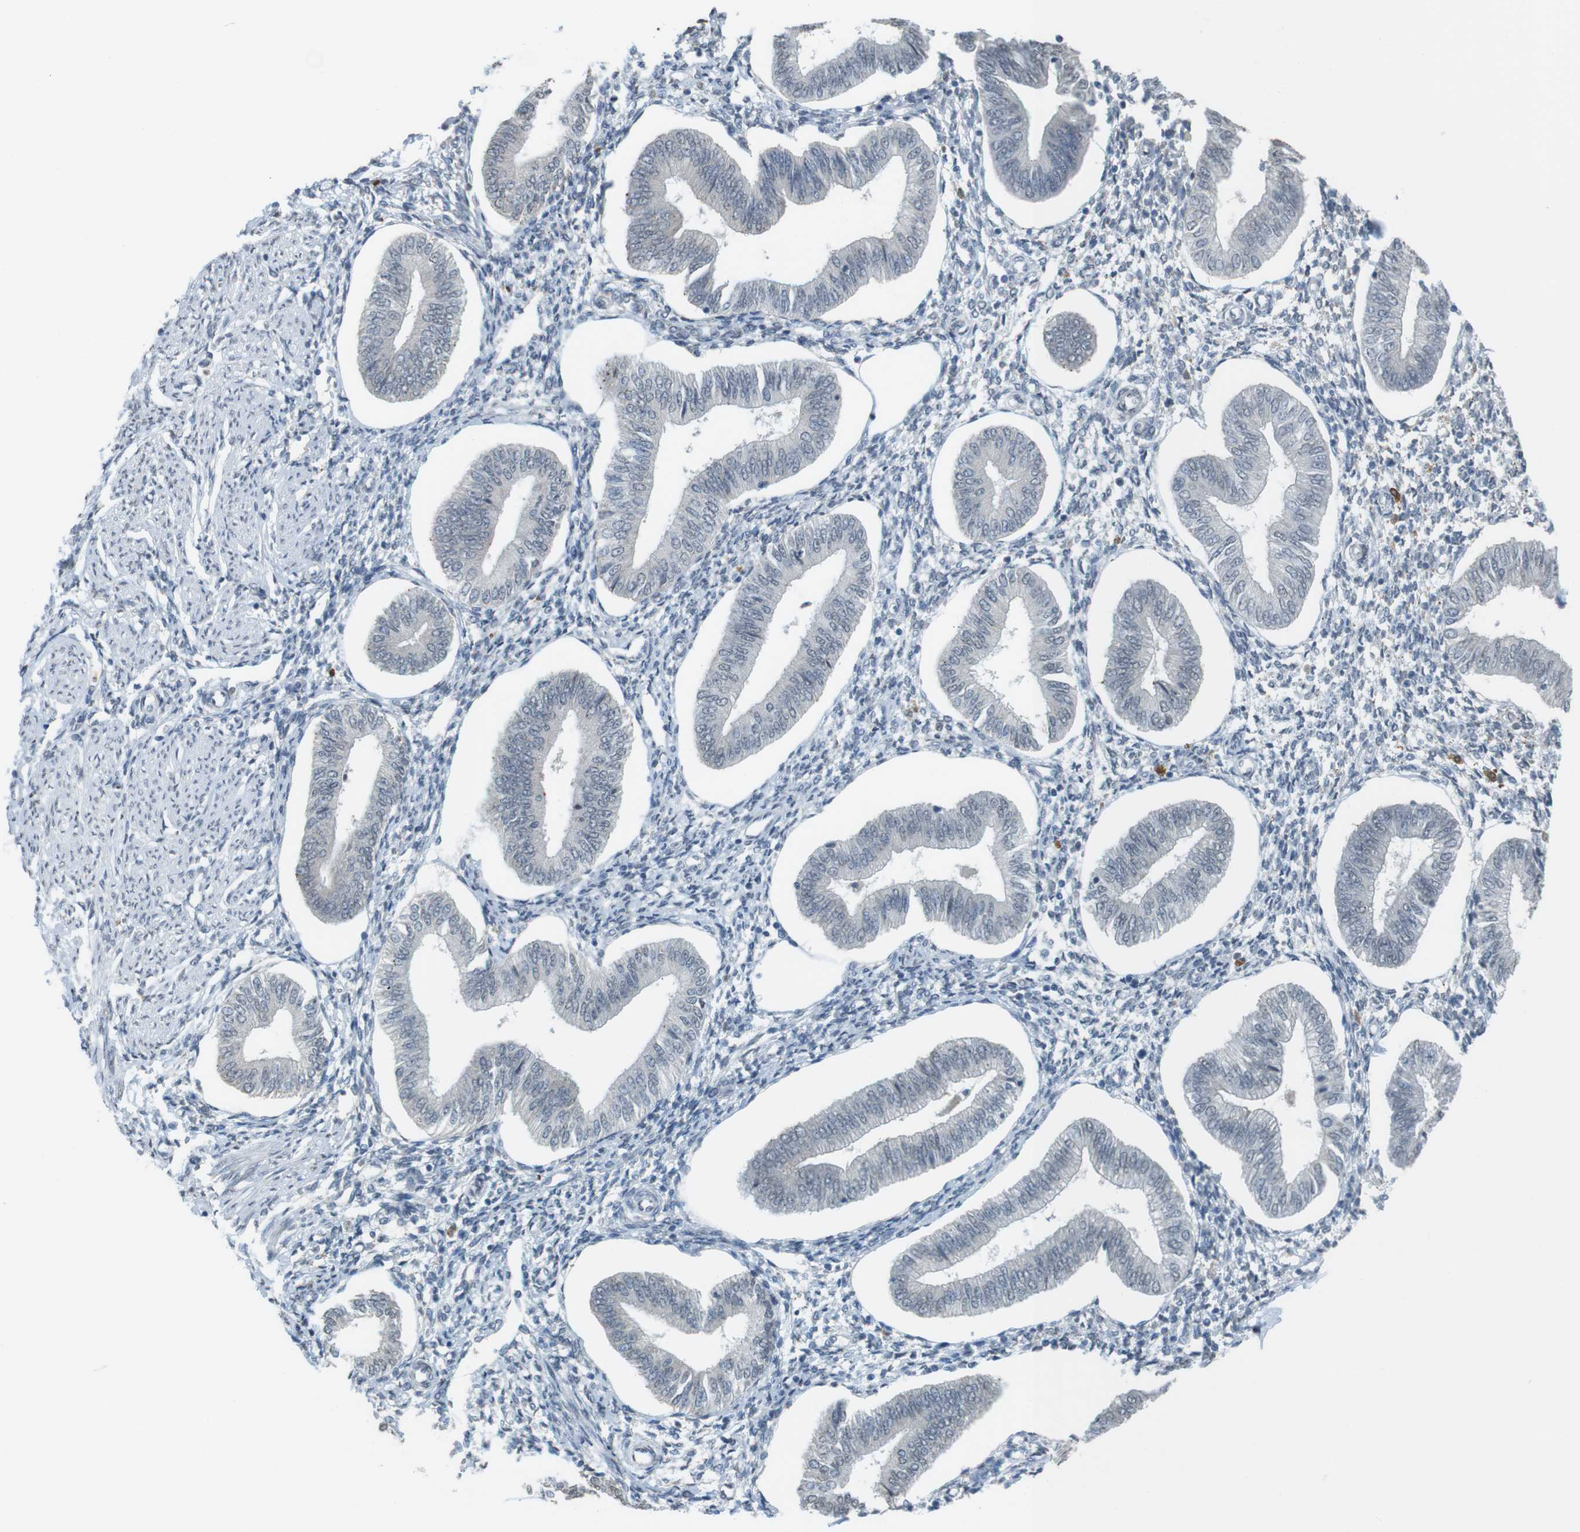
{"staining": {"intensity": "negative", "quantity": "none", "location": "none"}, "tissue": "endometrium", "cell_type": "Cells in endometrial stroma", "image_type": "normal", "snomed": [{"axis": "morphology", "description": "Normal tissue, NOS"}, {"axis": "topography", "description": "Endometrium"}], "caption": "An image of human endometrium is negative for staining in cells in endometrial stroma. Nuclei are stained in blue.", "gene": "FZD10", "patient": {"sex": "female", "age": 50}}